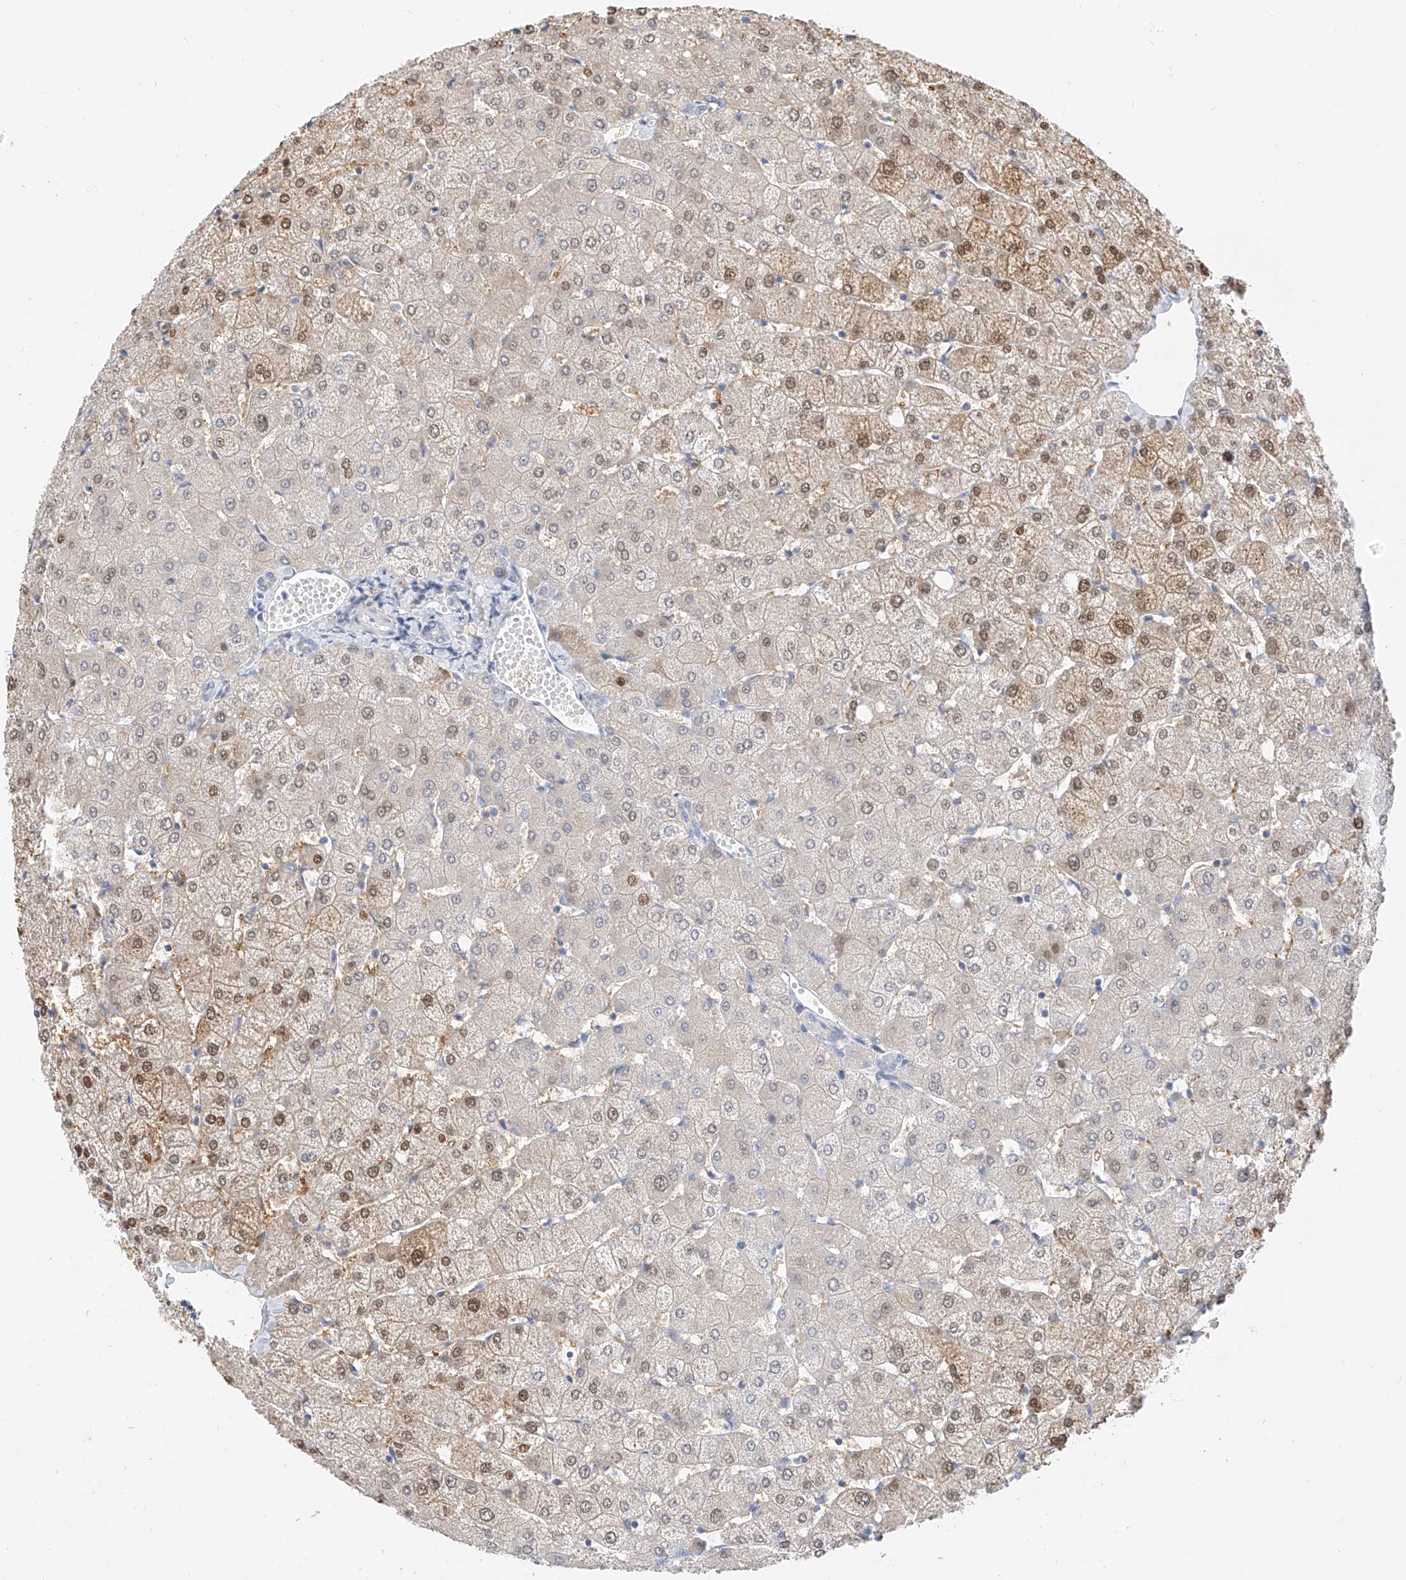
{"staining": {"intensity": "negative", "quantity": "none", "location": "none"}, "tissue": "liver", "cell_type": "Cholangiocytes", "image_type": "normal", "snomed": [{"axis": "morphology", "description": "Normal tissue, NOS"}, {"axis": "topography", "description": "Liver"}], "caption": "Micrograph shows no significant protein positivity in cholangiocytes of benign liver. The staining was performed using DAB to visualize the protein expression in brown, while the nuclei were stained in blue with hematoxylin (Magnification: 20x).", "gene": "ZZEF1", "patient": {"sex": "female", "age": 54}}